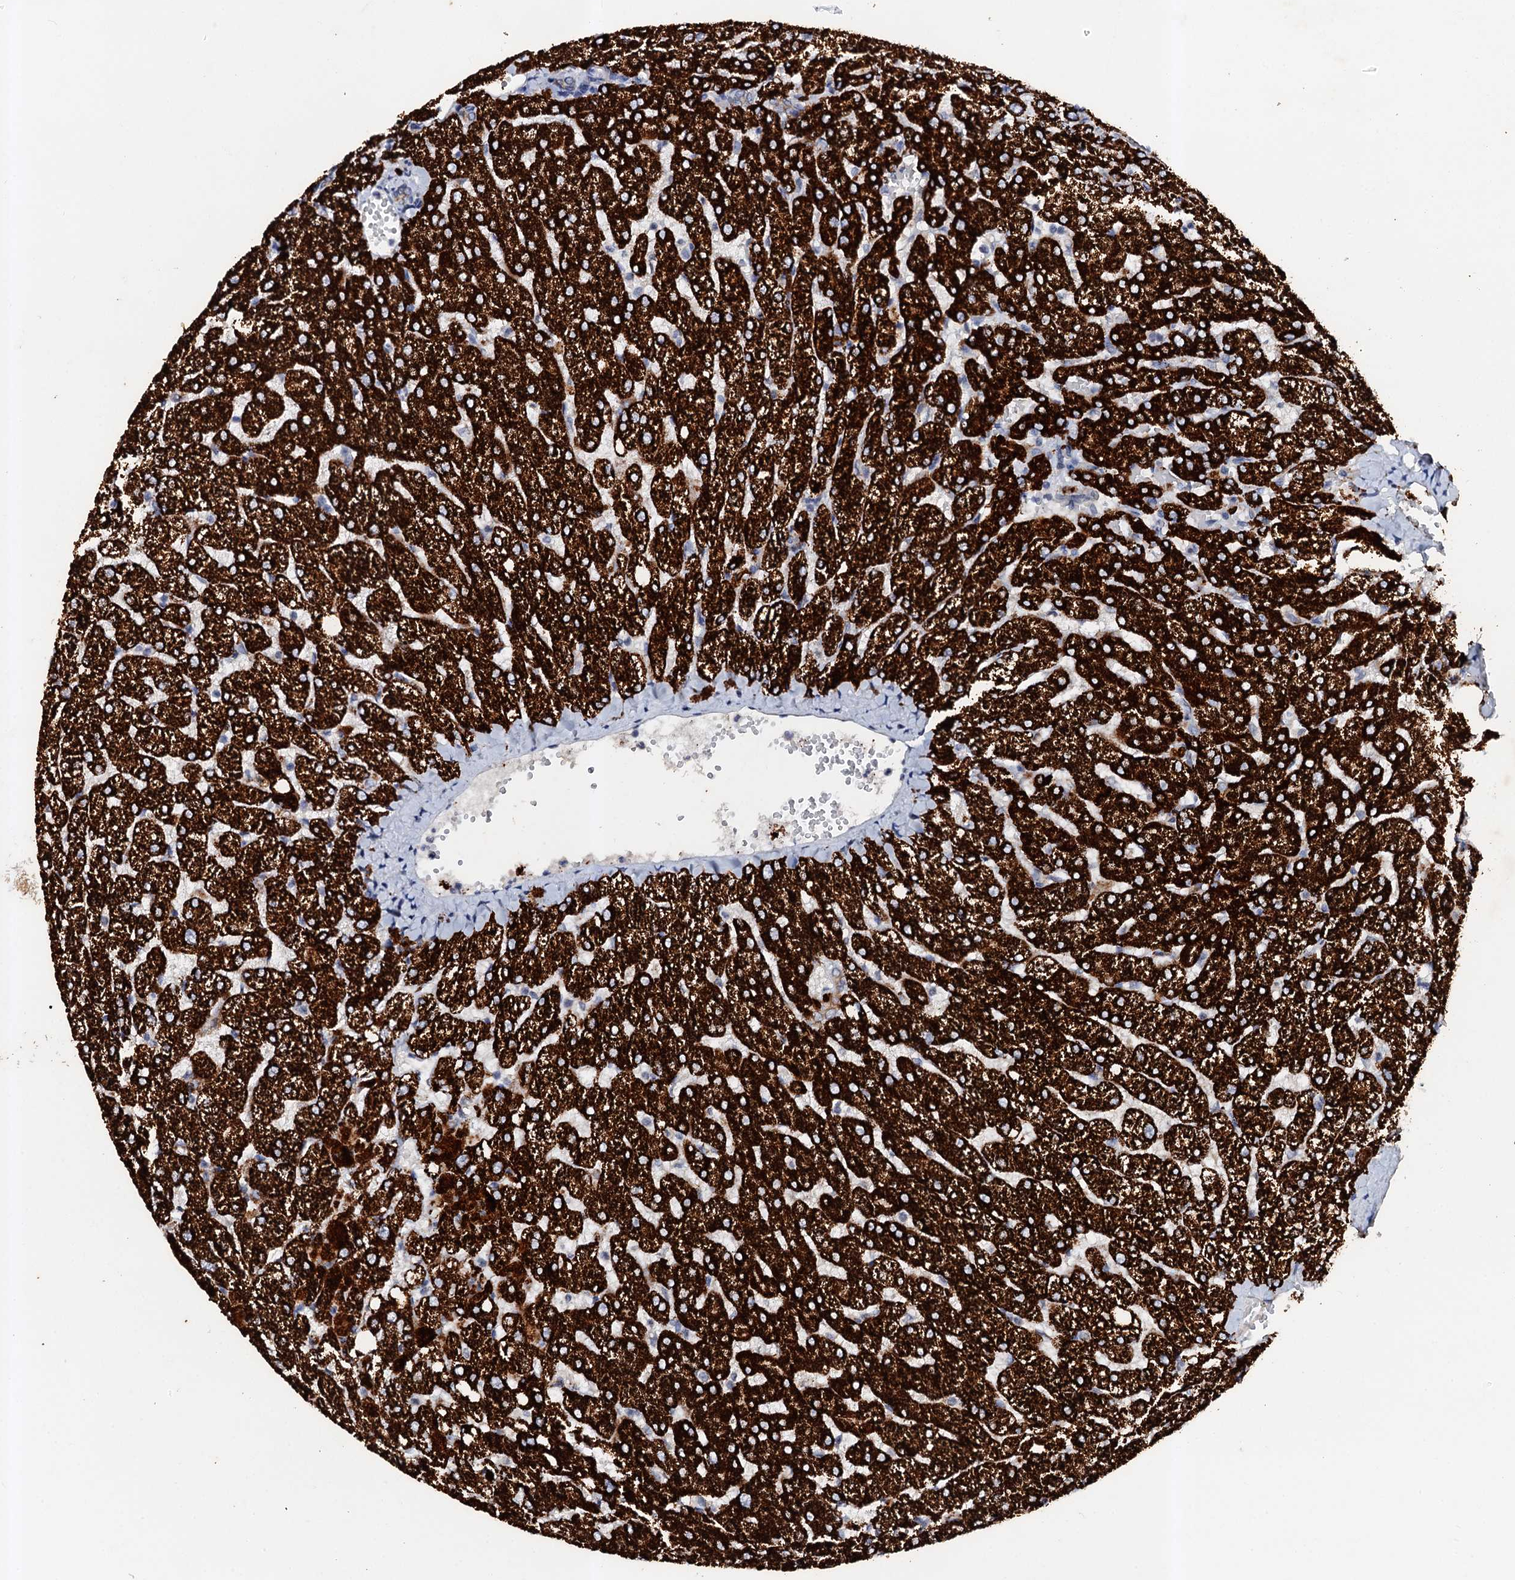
{"staining": {"intensity": "weak", "quantity": "25%-75%", "location": "cytoplasmic/membranous"}, "tissue": "liver", "cell_type": "Cholangiocytes", "image_type": "normal", "snomed": [{"axis": "morphology", "description": "Normal tissue, NOS"}, {"axis": "topography", "description": "Liver"}], "caption": "Immunohistochemistry of normal human liver demonstrates low levels of weak cytoplasmic/membranous positivity in approximately 25%-75% of cholangiocytes. The staining is performed using DAB (3,3'-diaminobenzidine) brown chromogen to label protein expression. The nuclei are counter-stained blue using hematoxylin.", "gene": "VPS36", "patient": {"sex": "female", "age": 54}}